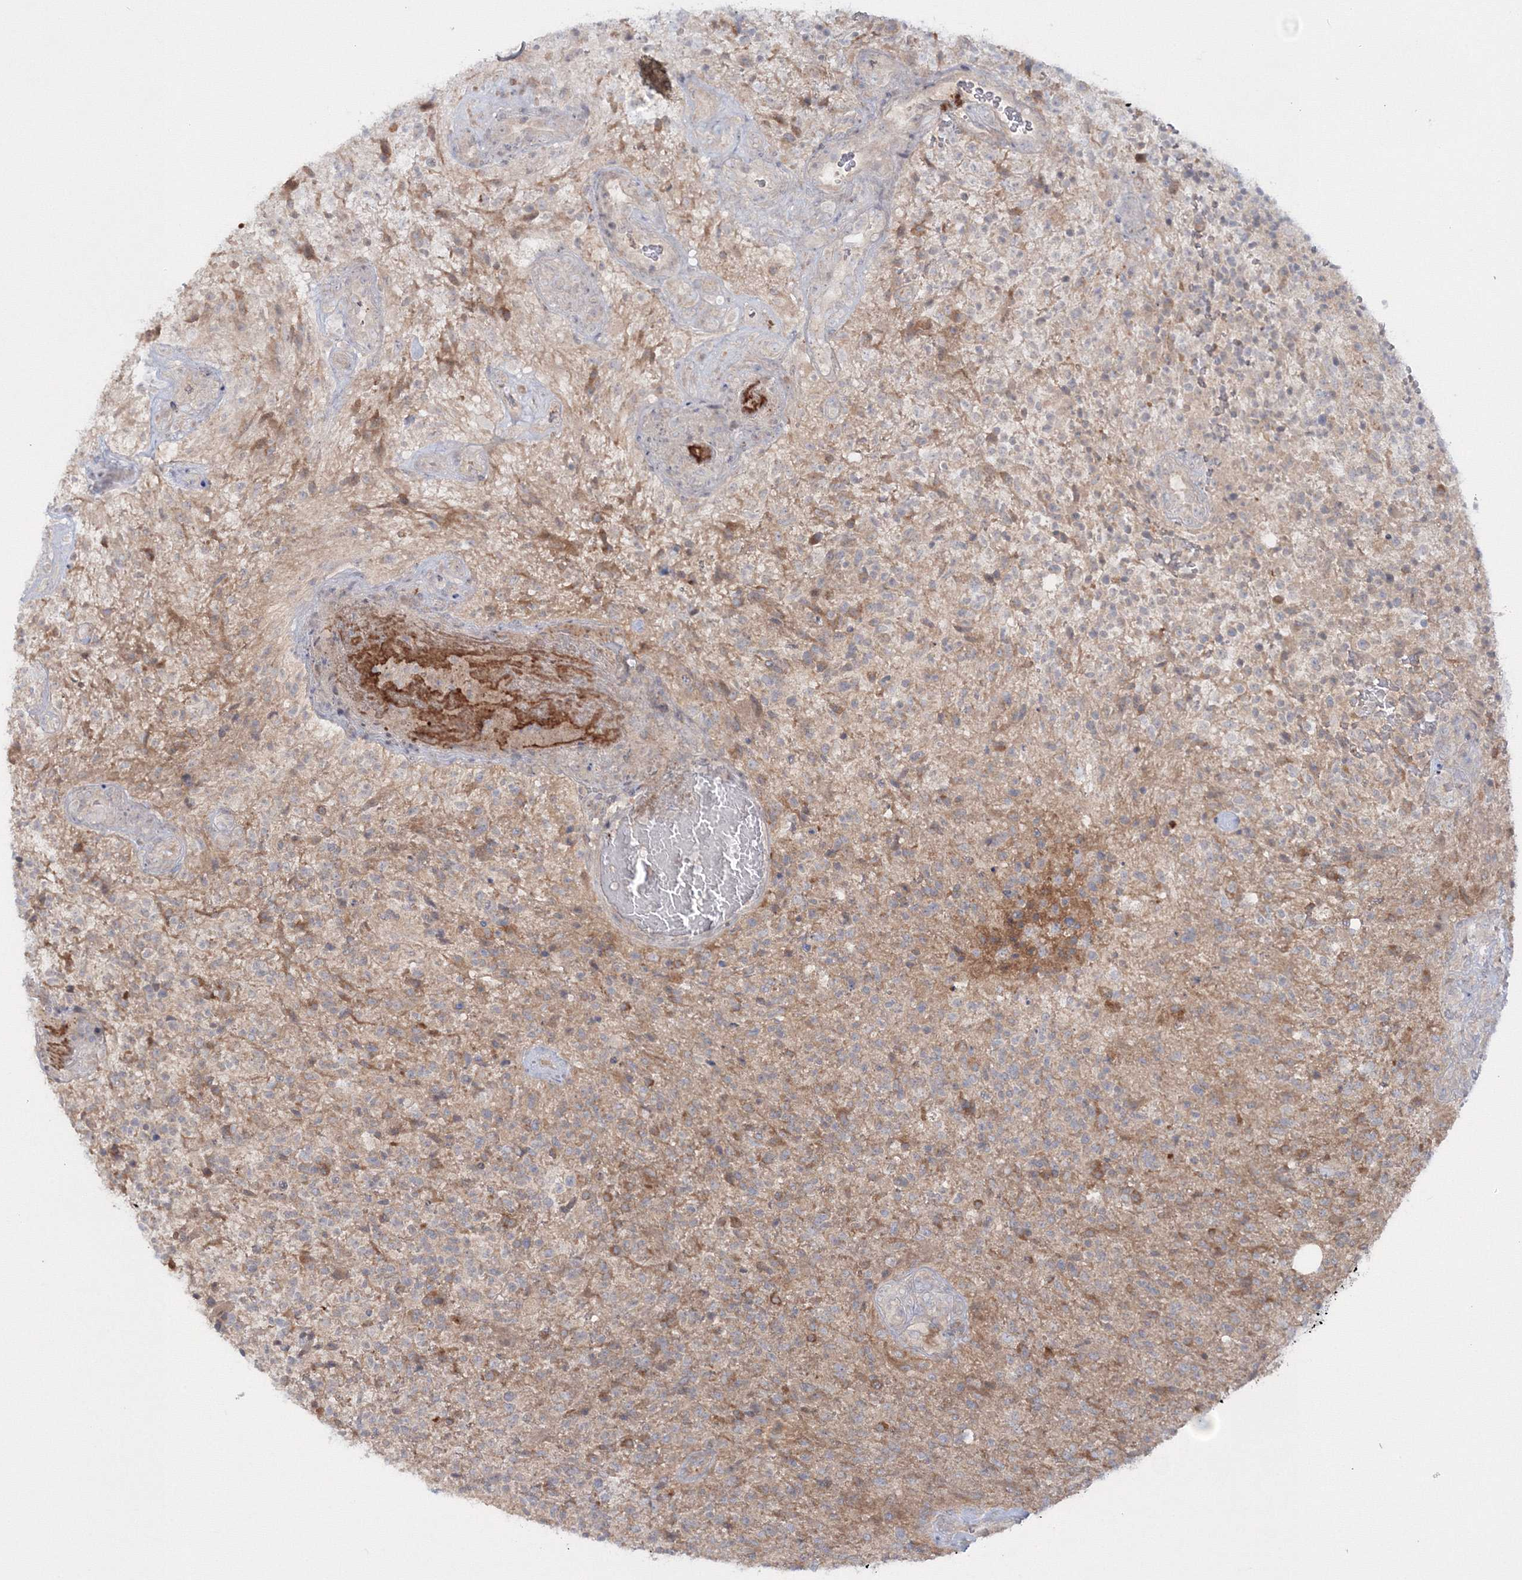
{"staining": {"intensity": "weak", "quantity": ">75%", "location": "cytoplasmic/membranous"}, "tissue": "glioma", "cell_type": "Tumor cells", "image_type": "cancer", "snomed": [{"axis": "morphology", "description": "Glioma, malignant, High grade"}, {"axis": "topography", "description": "Brain"}], "caption": "Malignant glioma (high-grade) stained with DAB (3,3'-diaminobenzidine) immunohistochemistry (IHC) reveals low levels of weak cytoplasmic/membranous expression in approximately >75% of tumor cells.", "gene": "IPMK", "patient": {"sex": "male", "age": 56}}